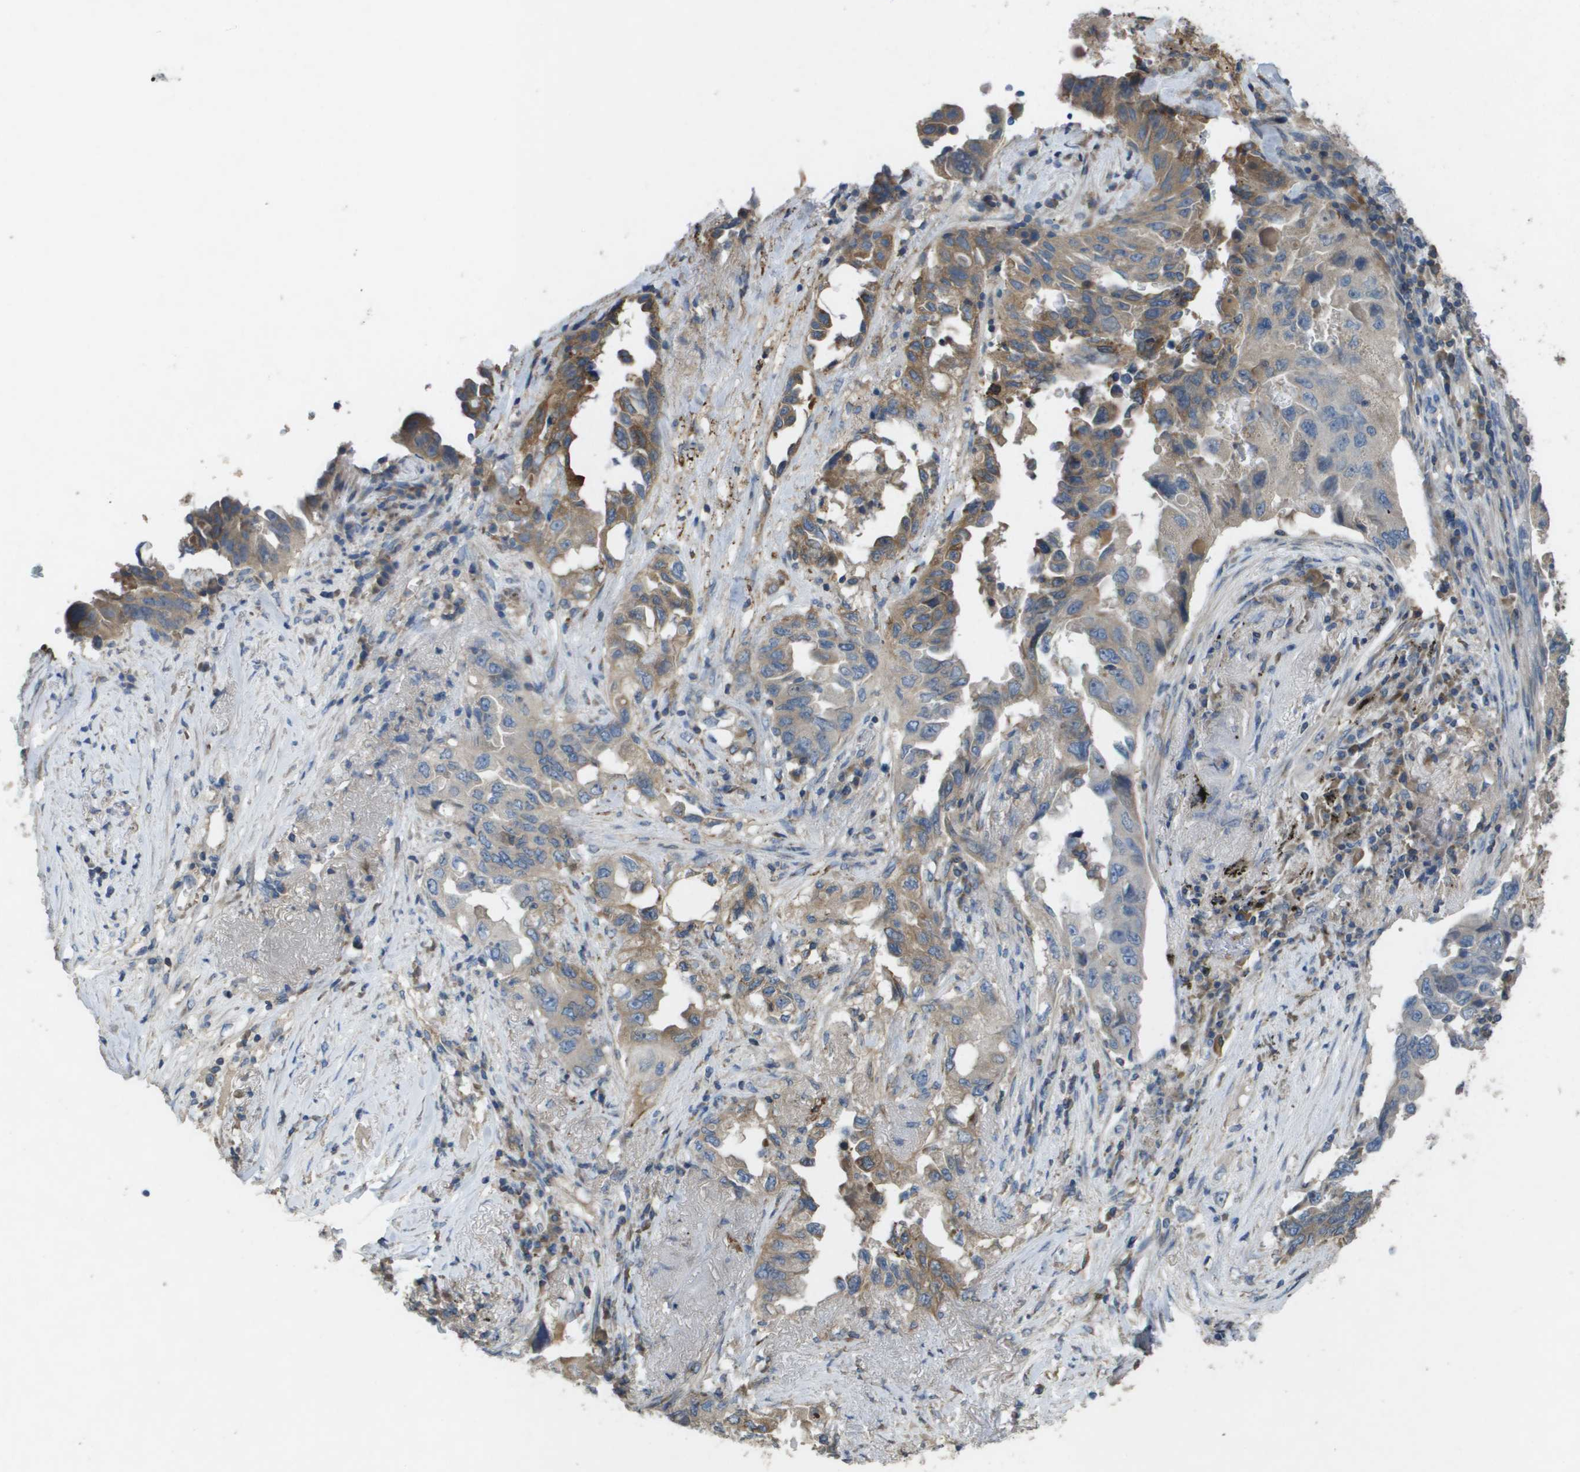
{"staining": {"intensity": "moderate", "quantity": "25%-75%", "location": "cytoplasmic/membranous"}, "tissue": "lung cancer", "cell_type": "Tumor cells", "image_type": "cancer", "snomed": [{"axis": "morphology", "description": "Adenocarcinoma, NOS"}, {"axis": "topography", "description": "Lung"}], "caption": "Immunohistochemical staining of human lung adenocarcinoma demonstrates medium levels of moderate cytoplasmic/membranous expression in approximately 25%-75% of tumor cells.", "gene": "CLCA4", "patient": {"sex": "female", "age": 51}}